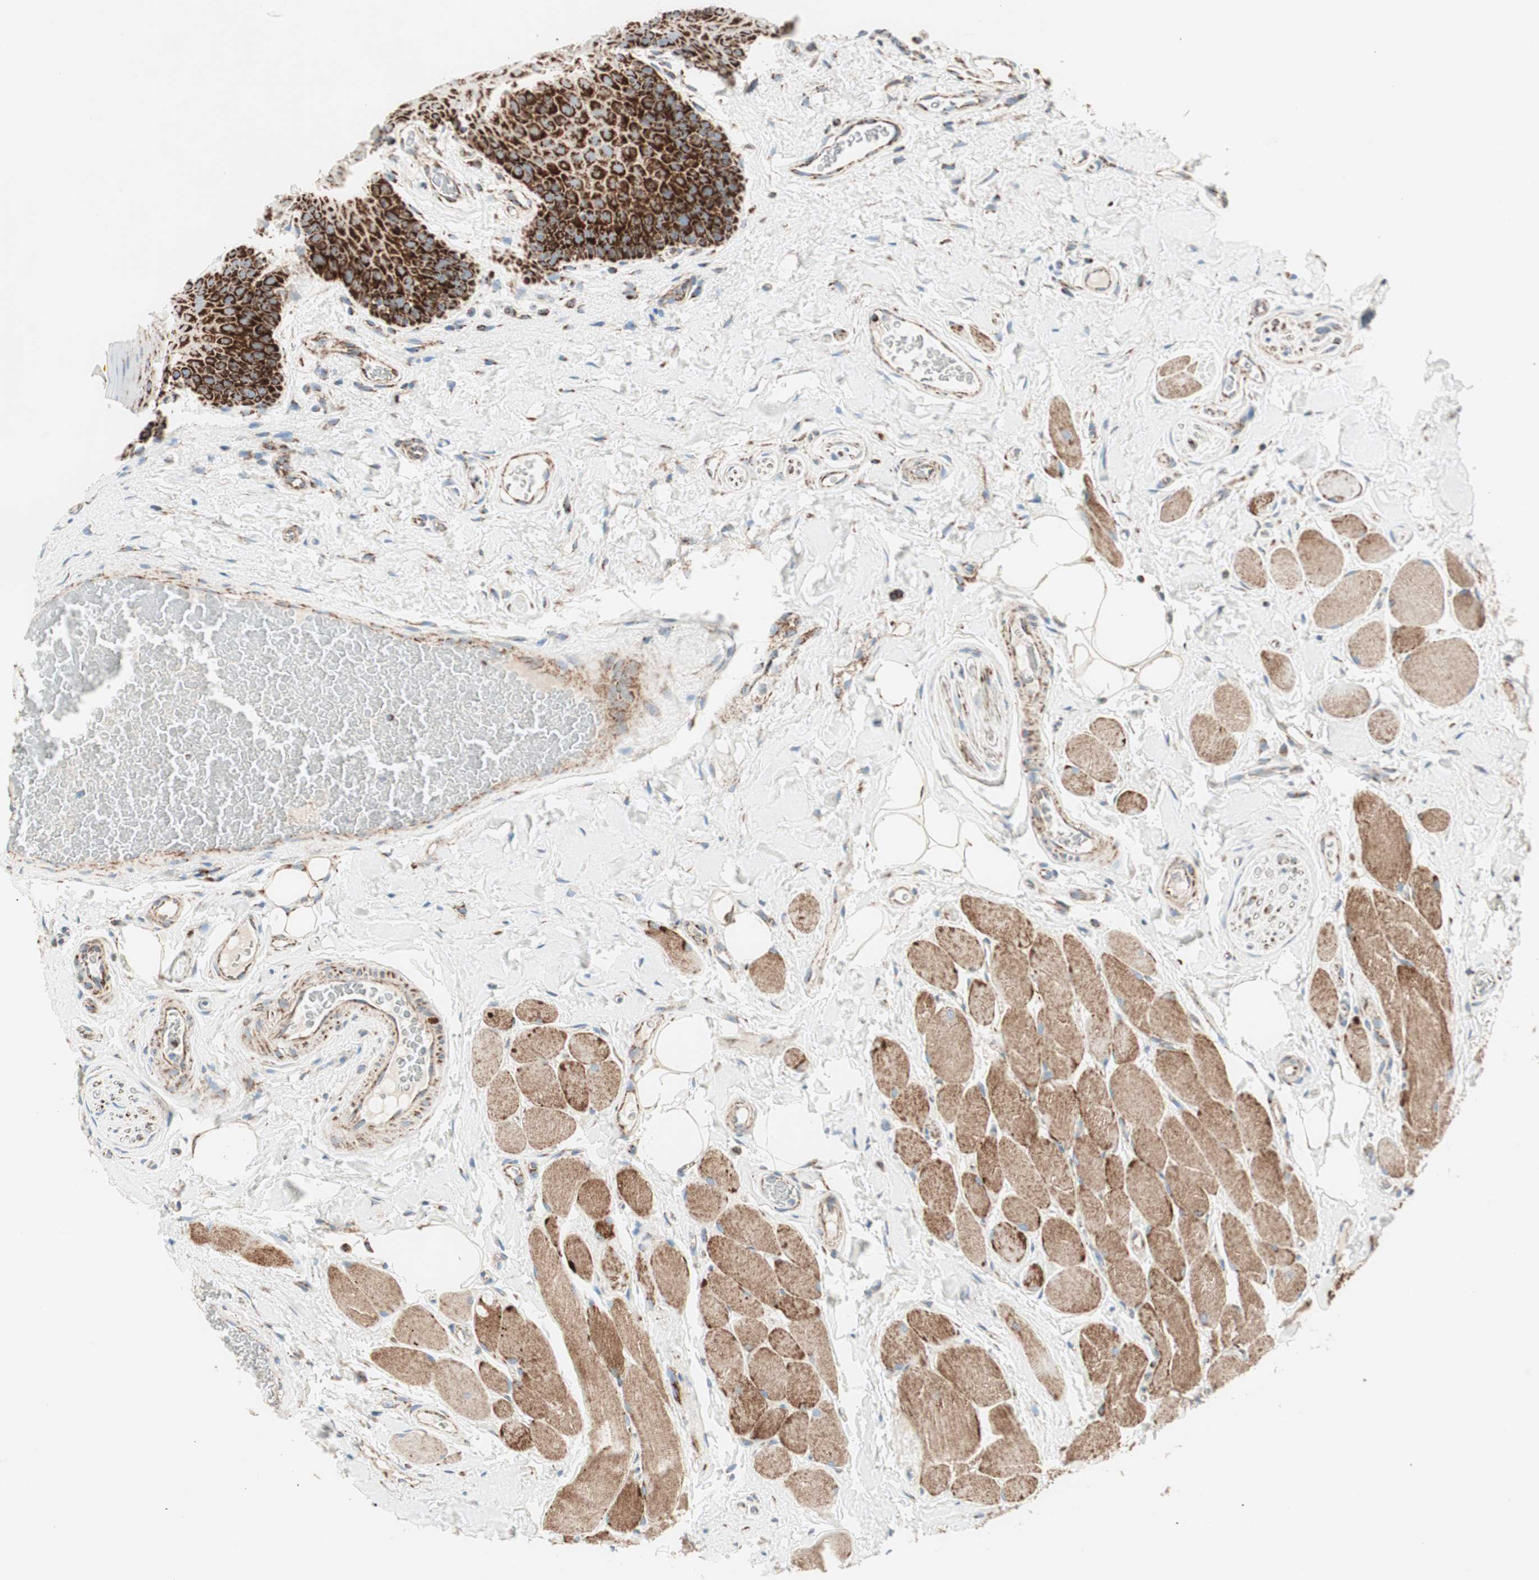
{"staining": {"intensity": "strong", "quantity": ">75%", "location": "cytoplasmic/membranous"}, "tissue": "oral mucosa", "cell_type": "Squamous epithelial cells", "image_type": "normal", "snomed": [{"axis": "morphology", "description": "Normal tissue, NOS"}, {"axis": "topography", "description": "Oral tissue"}], "caption": "Immunohistochemical staining of benign human oral mucosa exhibits >75% levels of strong cytoplasmic/membranous protein expression in approximately >75% of squamous epithelial cells.", "gene": "TOMM20", "patient": {"sex": "male", "age": 54}}